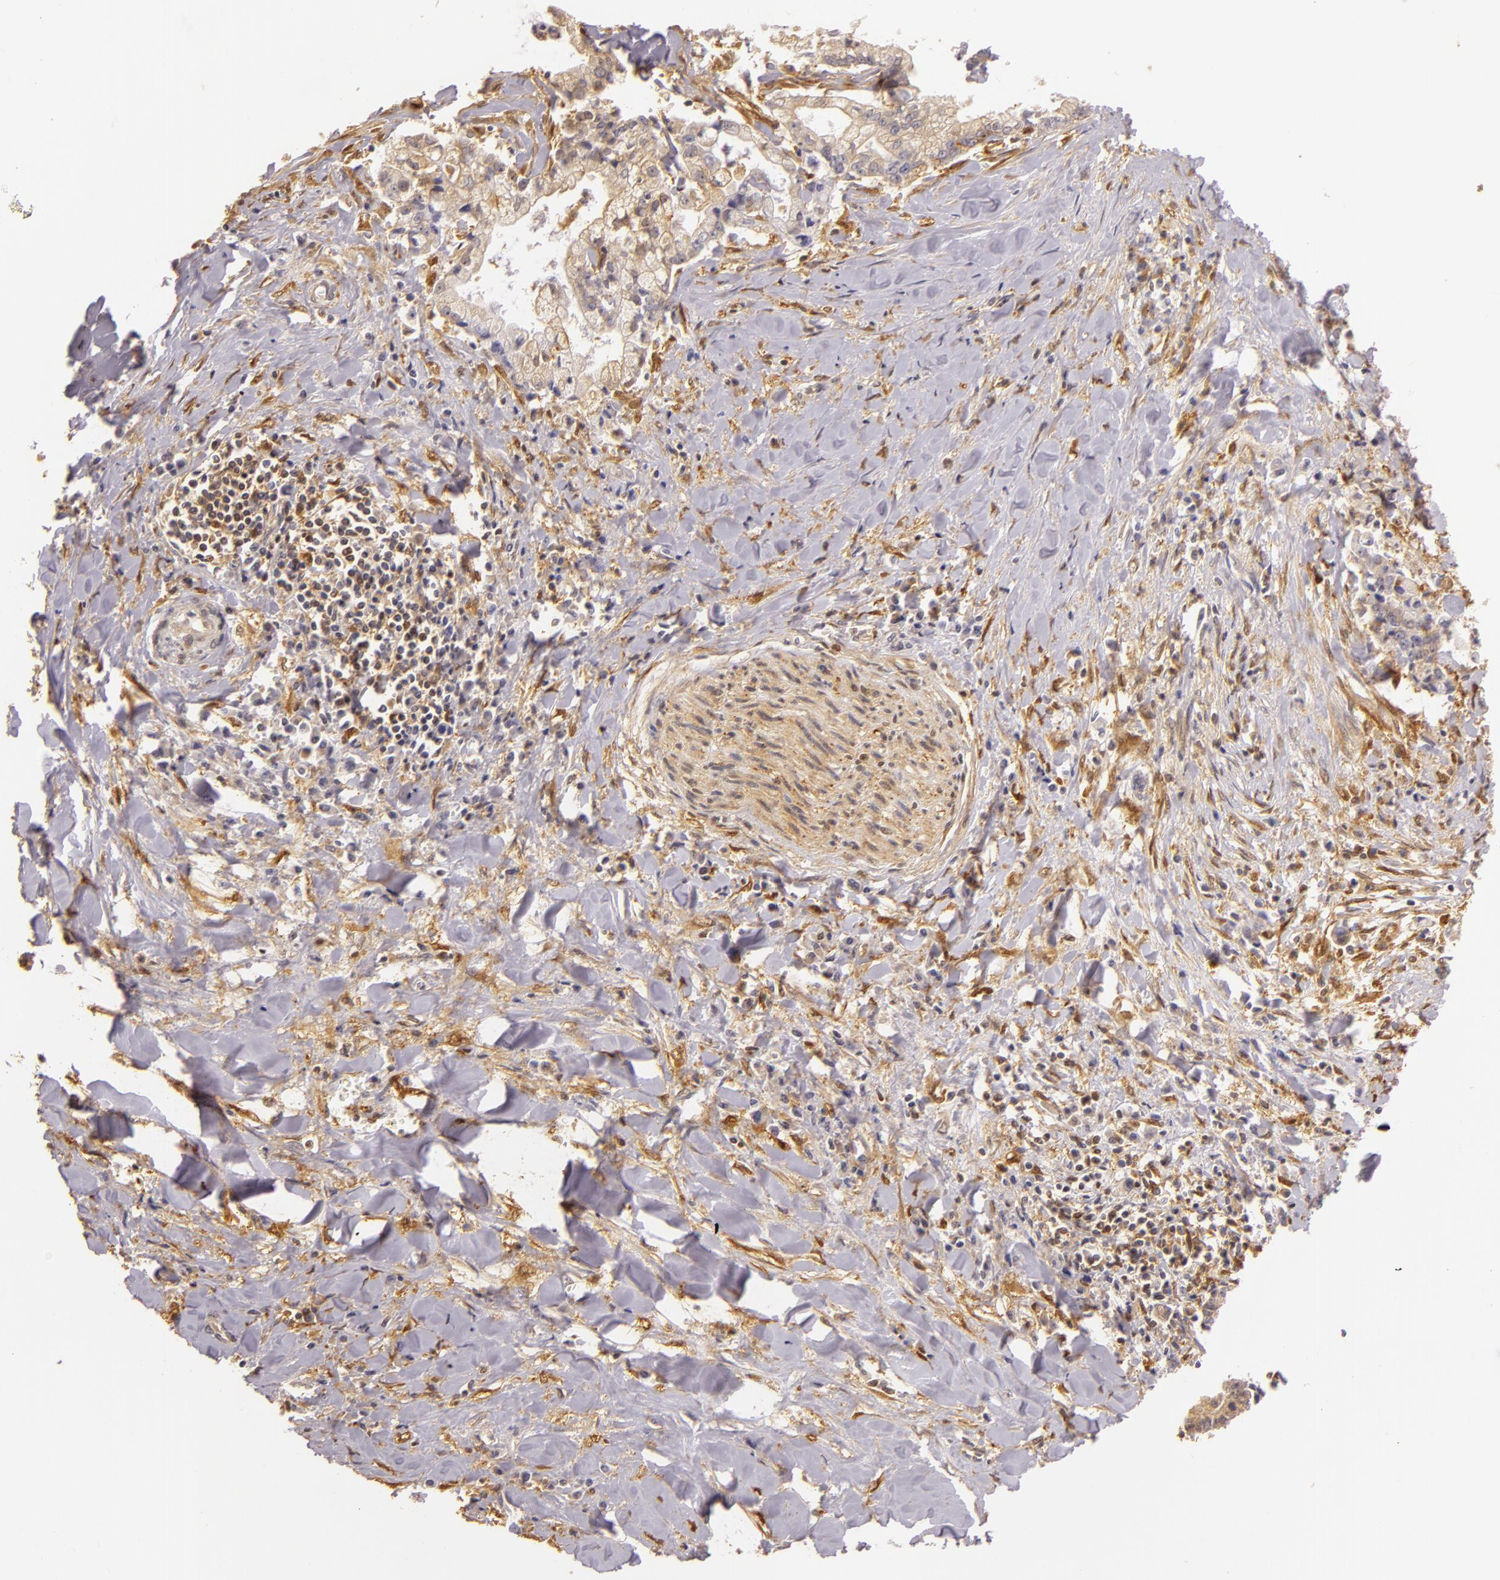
{"staining": {"intensity": "moderate", "quantity": ">75%", "location": "cytoplasmic/membranous"}, "tissue": "liver cancer", "cell_type": "Tumor cells", "image_type": "cancer", "snomed": [{"axis": "morphology", "description": "Cholangiocarcinoma"}, {"axis": "topography", "description": "Liver"}], "caption": "Immunohistochemical staining of human liver cancer reveals medium levels of moderate cytoplasmic/membranous expression in about >75% of tumor cells.", "gene": "TOM1", "patient": {"sex": "male", "age": 57}}